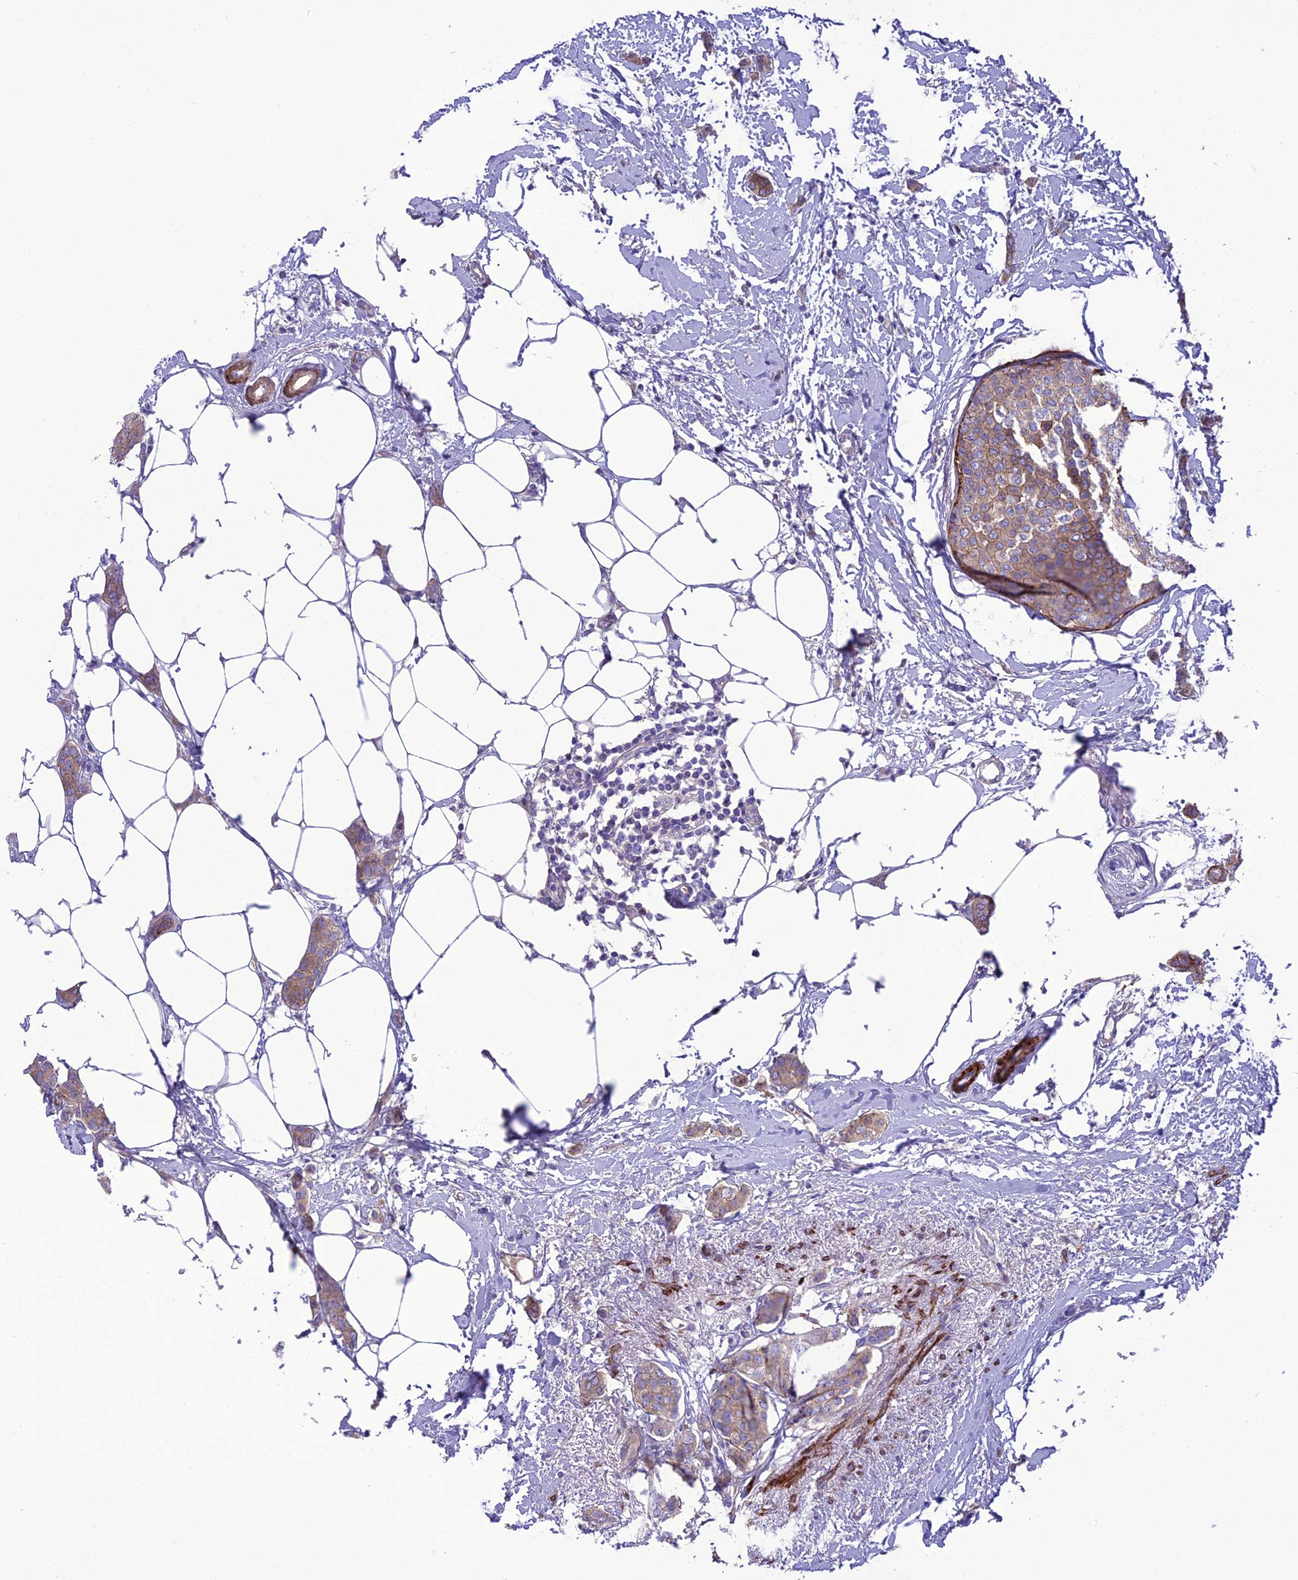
{"staining": {"intensity": "weak", "quantity": "<25%", "location": "cytoplasmic/membranous"}, "tissue": "breast cancer", "cell_type": "Tumor cells", "image_type": "cancer", "snomed": [{"axis": "morphology", "description": "Duct carcinoma"}, {"axis": "topography", "description": "Breast"}], "caption": "This is an immunohistochemistry histopathology image of human breast invasive ductal carcinoma. There is no expression in tumor cells.", "gene": "FRA10AC1", "patient": {"sex": "female", "age": 72}}